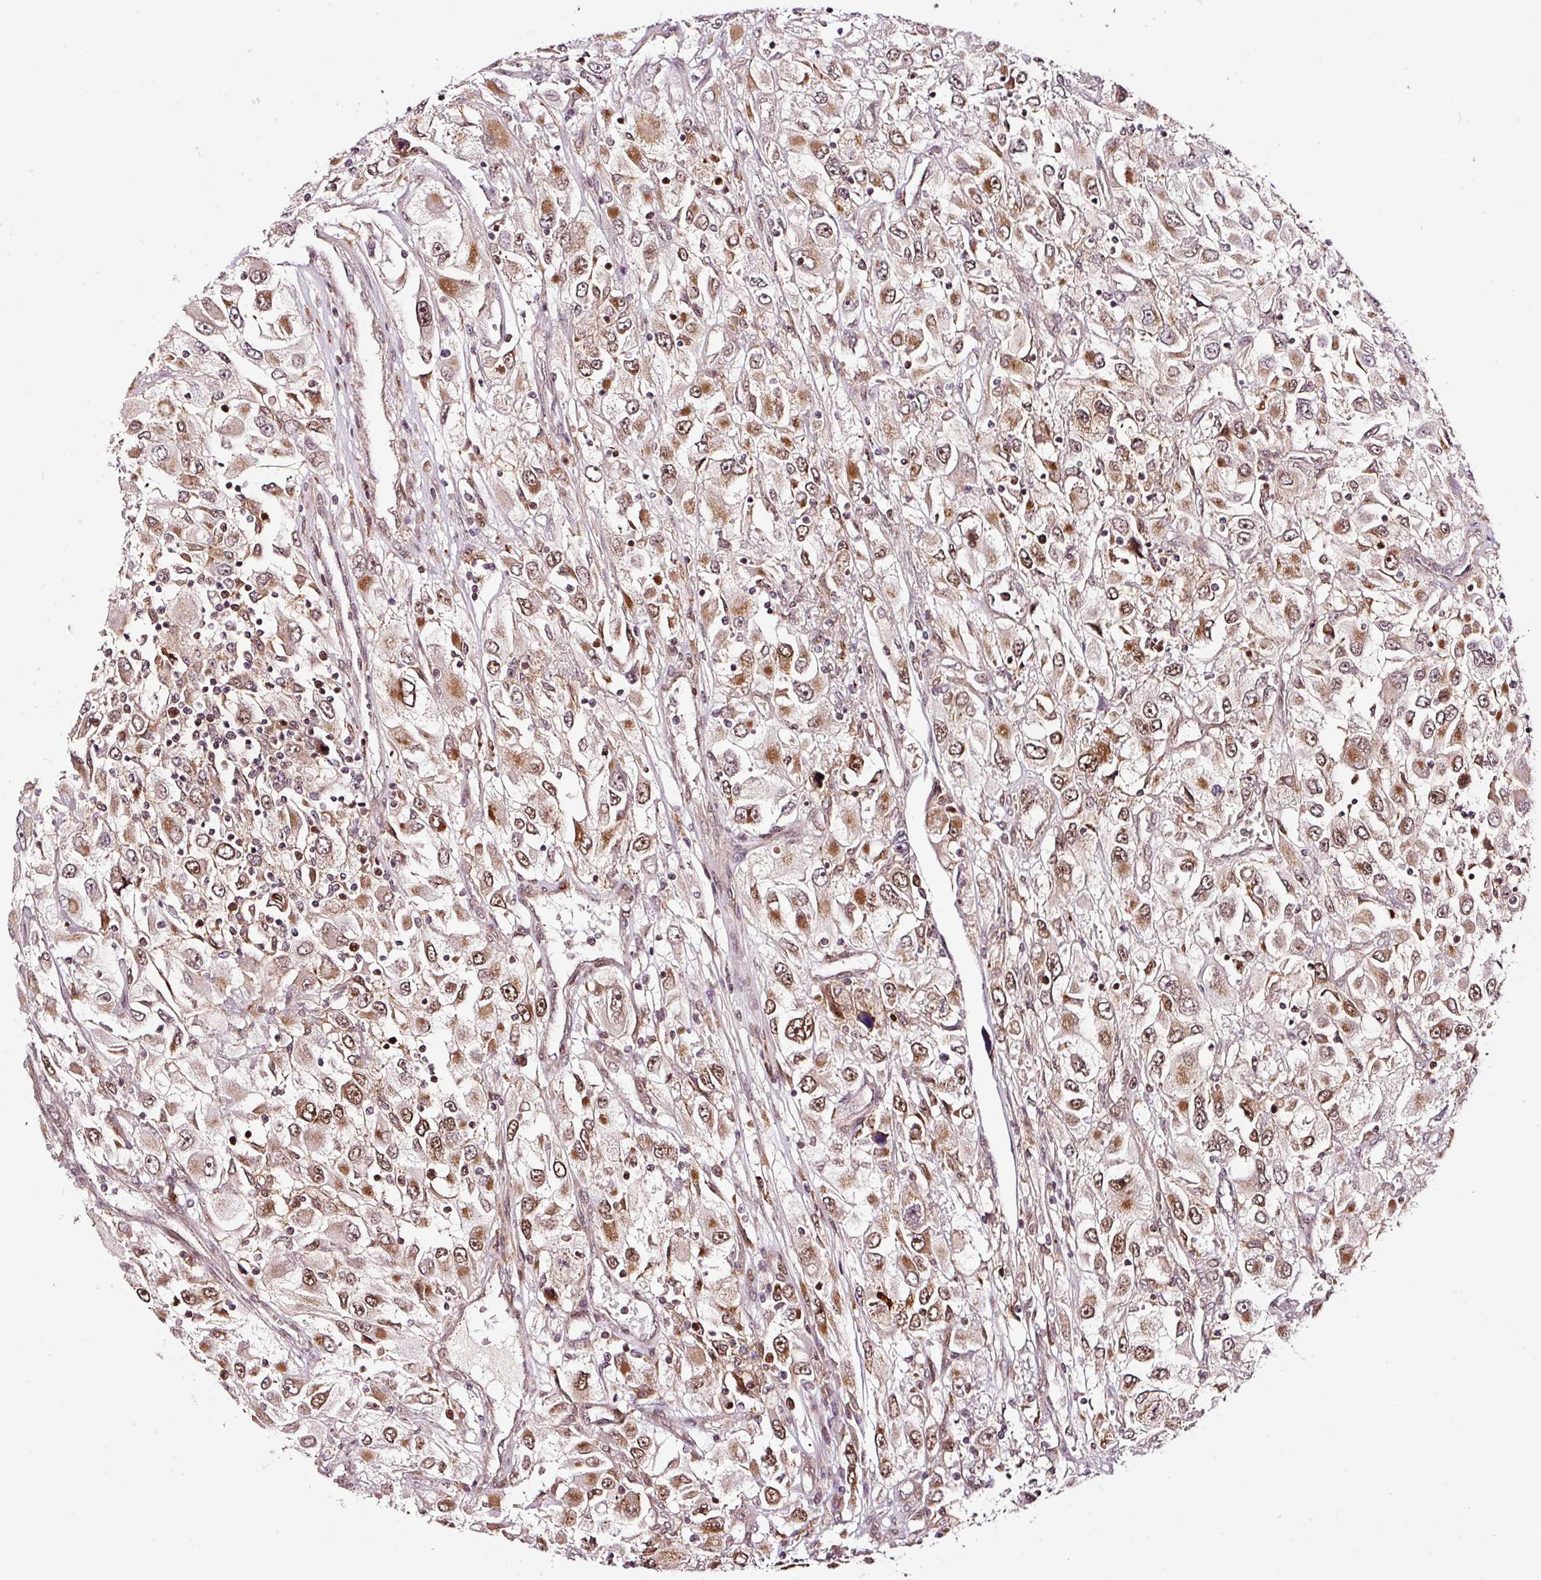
{"staining": {"intensity": "moderate", "quantity": ">75%", "location": "cytoplasmic/membranous,nuclear"}, "tissue": "renal cancer", "cell_type": "Tumor cells", "image_type": "cancer", "snomed": [{"axis": "morphology", "description": "Adenocarcinoma, NOS"}, {"axis": "topography", "description": "Kidney"}], "caption": "Tumor cells display moderate cytoplasmic/membranous and nuclear staining in approximately >75% of cells in adenocarcinoma (renal). (DAB (3,3'-diaminobenzidine) IHC, brown staining for protein, blue staining for nuclei).", "gene": "RFC4", "patient": {"sex": "female", "age": 52}}